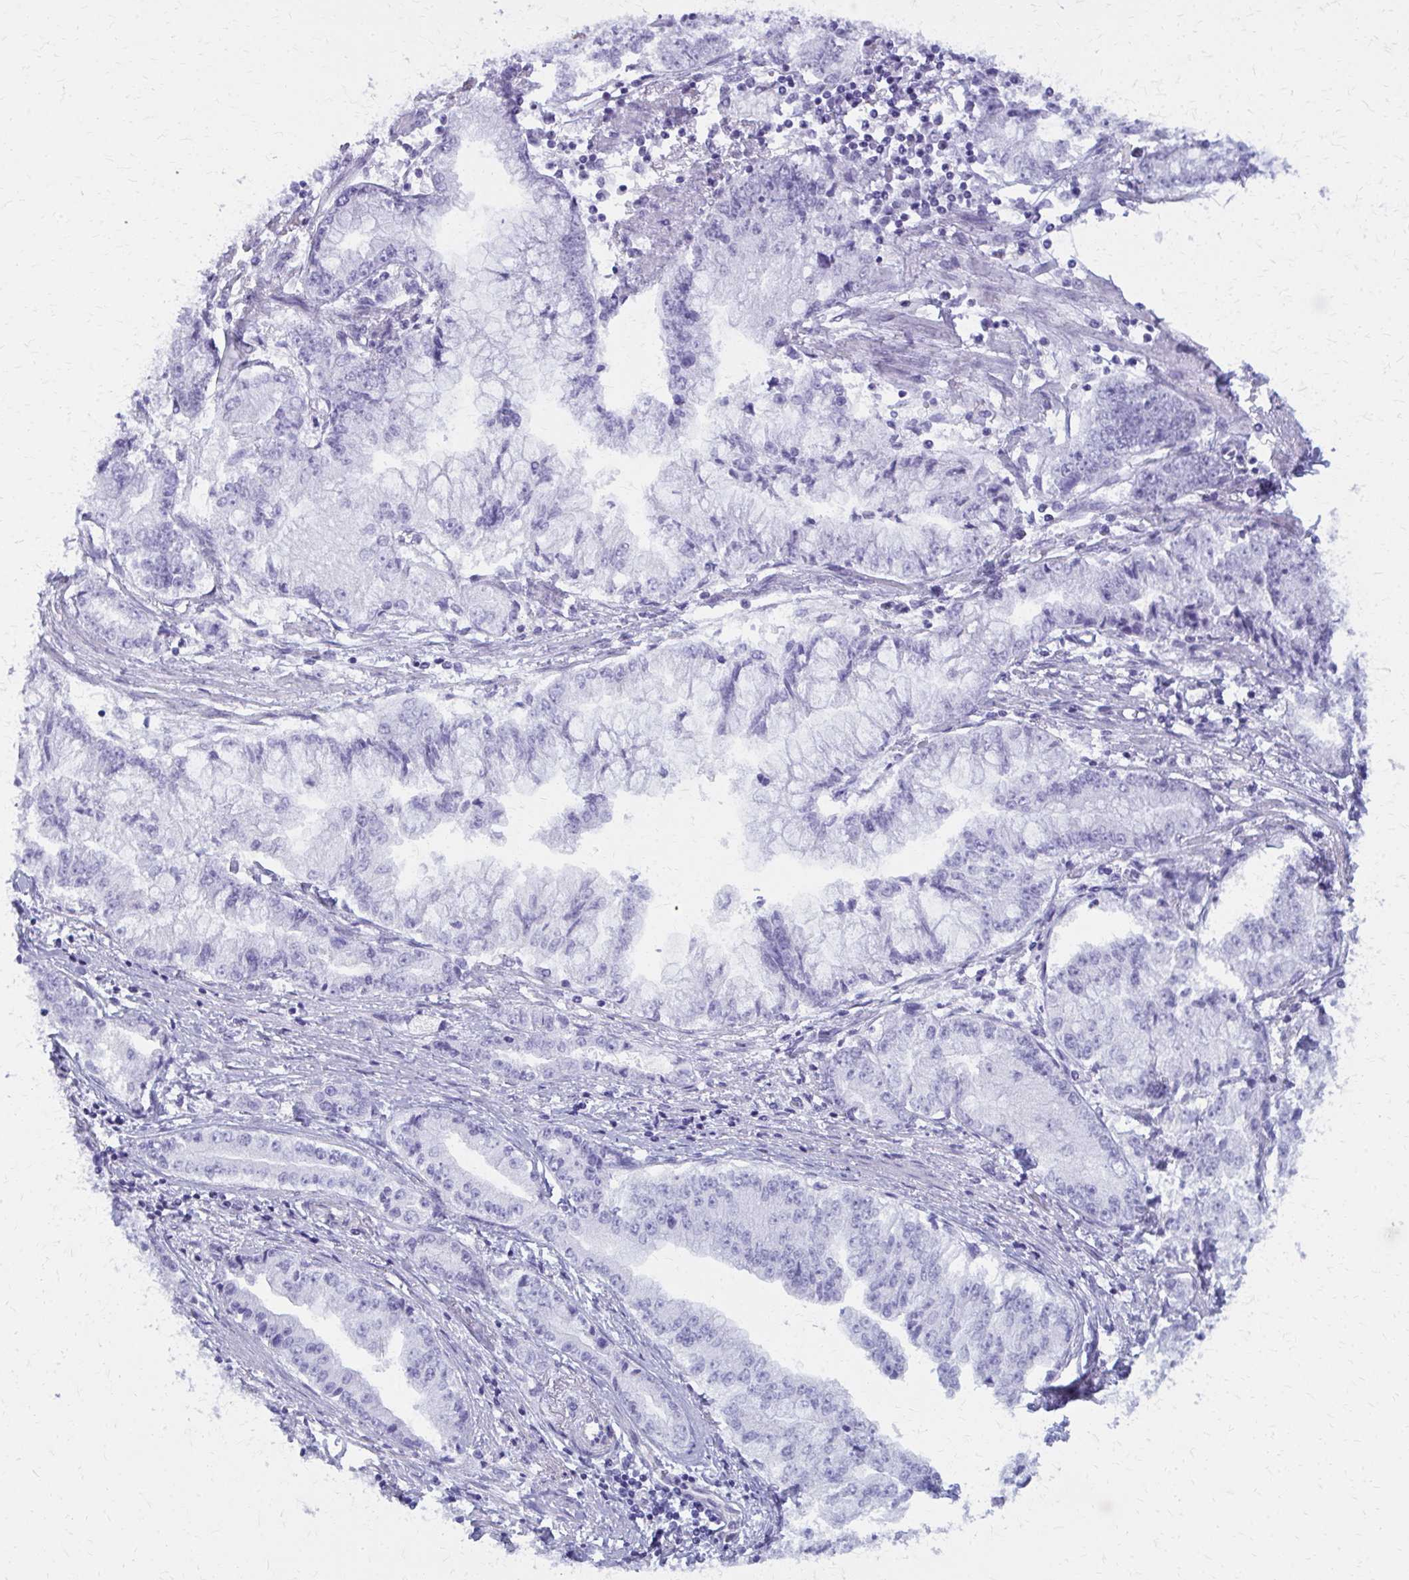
{"staining": {"intensity": "negative", "quantity": "none", "location": "none"}, "tissue": "stomach cancer", "cell_type": "Tumor cells", "image_type": "cancer", "snomed": [{"axis": "morphology", "description": "Adenocarcinoma, NOS"}, {"axis": "topography", "description": "Stomach, upper"}], "caption": "IHC histopathology image of neoplastic tissue: human stomach cancer stained with DAB (3,3'-diaminobenzidine) demonstrates no significant protein expression in tumor cells.", "gene": "GFAP", "patient": {"sex": "female", "age": 74}}